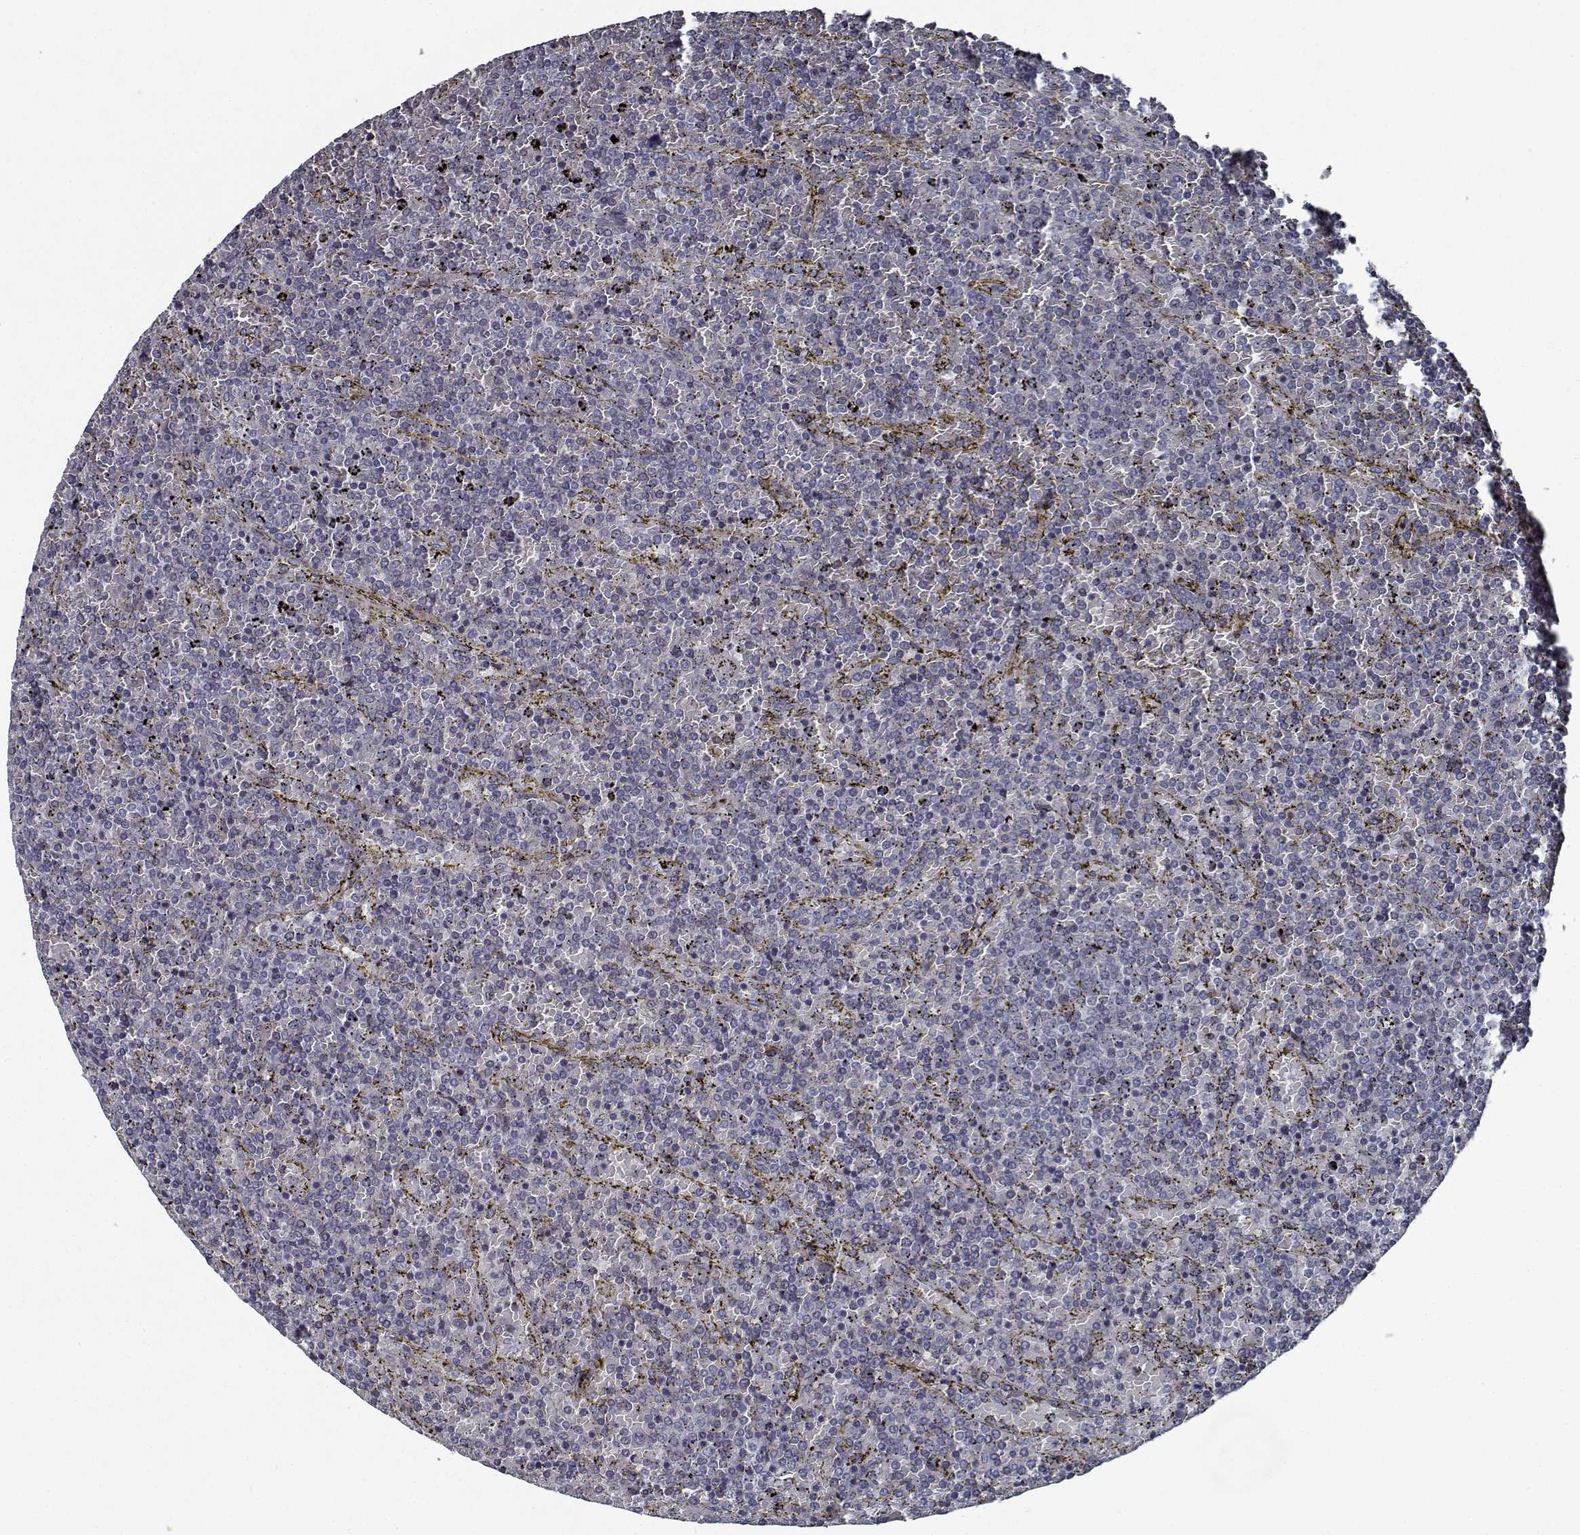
{"staining": {"intensity": "negative", "quantity": "none", "location": "none"}, "tissue": "lymphoma", "cell_type": "Tumor cells", "image_type": "cancer", "snomed": [{"axis": "morphology", "description": "Malignant lymphoma, non-Hodgkin's type, Low grade"}, {"axis": "topography", "description": "Spleen"}], "caption": "Tumor cells show no significant protein expression in lymphoma.", "gene": "GAD2", "patient": {"sex": "female", "age": 77}}